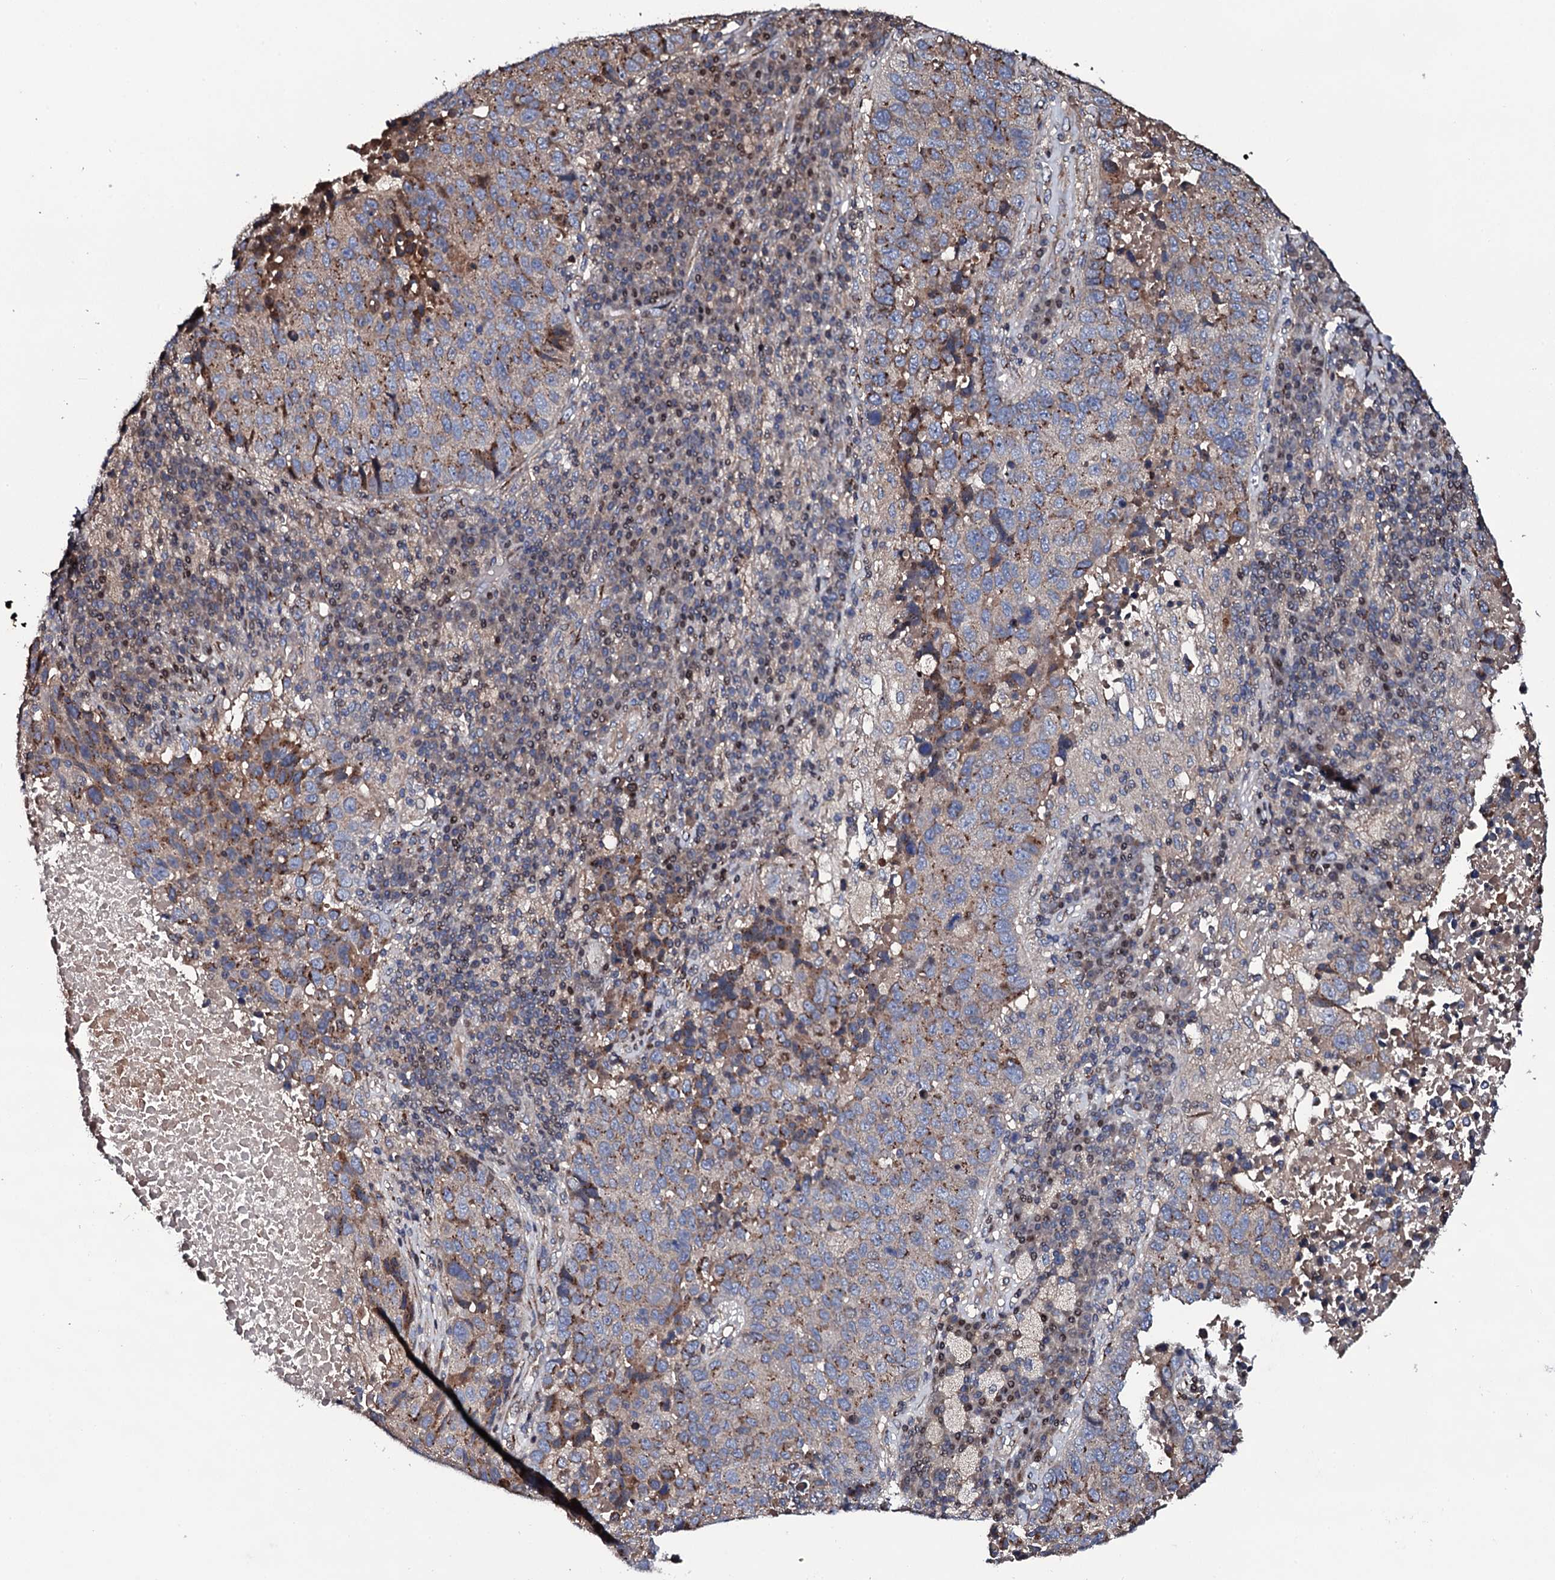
{"staining": {"intensity": "moderate", "quantity": "<25%", "location": "cytoplasmic/membranous"}, "tissue": "lung cancer", "cell_type": "Tumor cells", "image_type": "cancer", "snomed": [{"axis": "morphology", "description": "Squamous cell carcinoma, NOS"}, {"axis": "topography", "description": "Lung"}], "caption": "Moderate cytoplasmic/membranous positivity is seen in about <25% of tumor cells in lung cancer (squamous cell carcinoma).", "gene": "PLET1", "patient": {"sex": "male", "age": 73}}